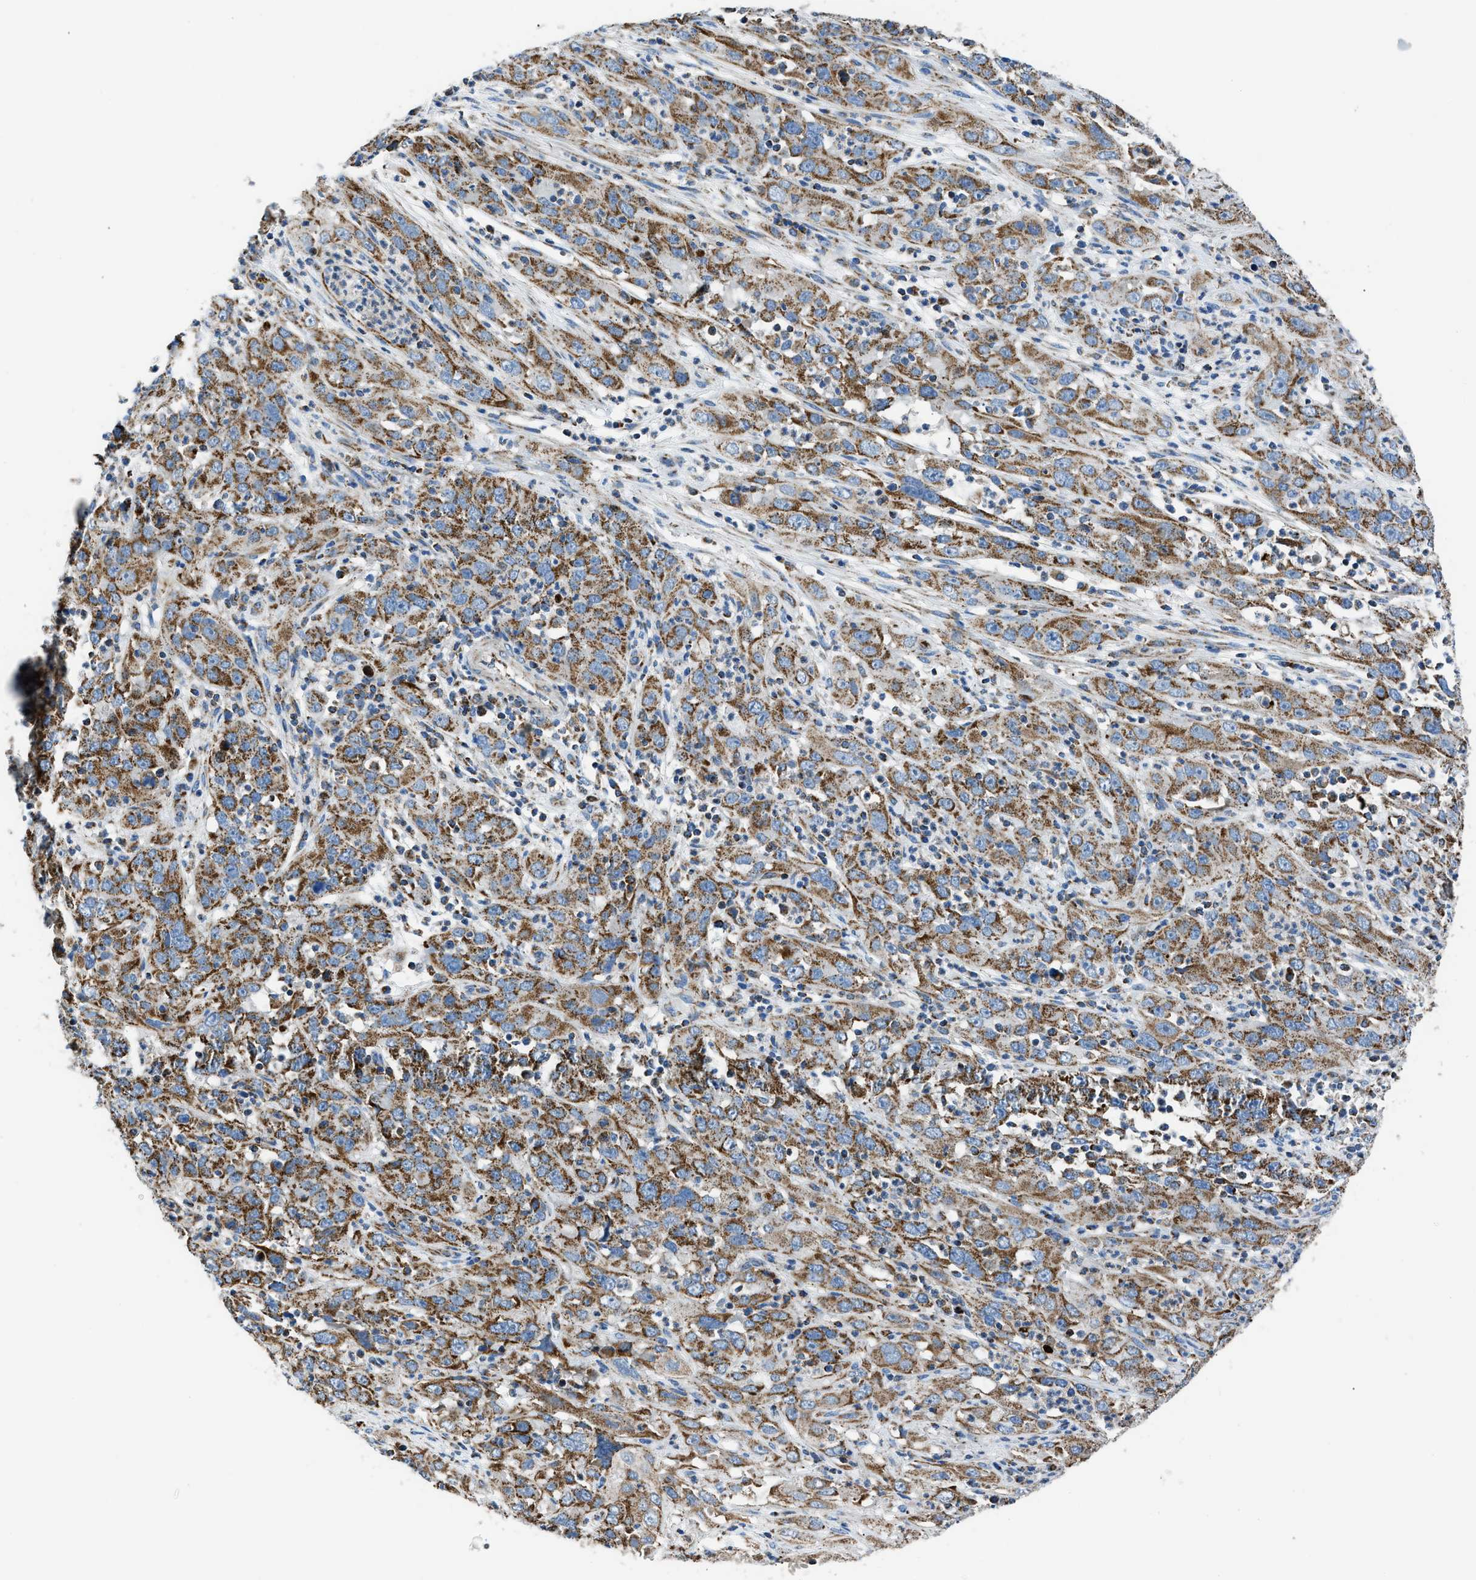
{"staining": {"intensity": "moderate", "quantity": ">75%", "location": "cytoplasmic/membranous"}, "tissue": "cervical cancer", "cell_type": "Tumor cells", "image_type": "cancer", "snomed": [{"axis": "morphology", "description": "Squamous cell carcinoma, NOS"}, {"axis": "topography", "description": "Cervix"}], "caption": "Cervical cancer was stained to show a protein in brown. There is medium levels of moderate cytoplasmic/membranous expression in about >75% of tumor cells. The staining was performed using DAB, with brown indicating positive protein expression. Nuclei are stained blue with hematoxylin.", "gene": "PHB2", "patient": {"sex": "female", "age": 32}}